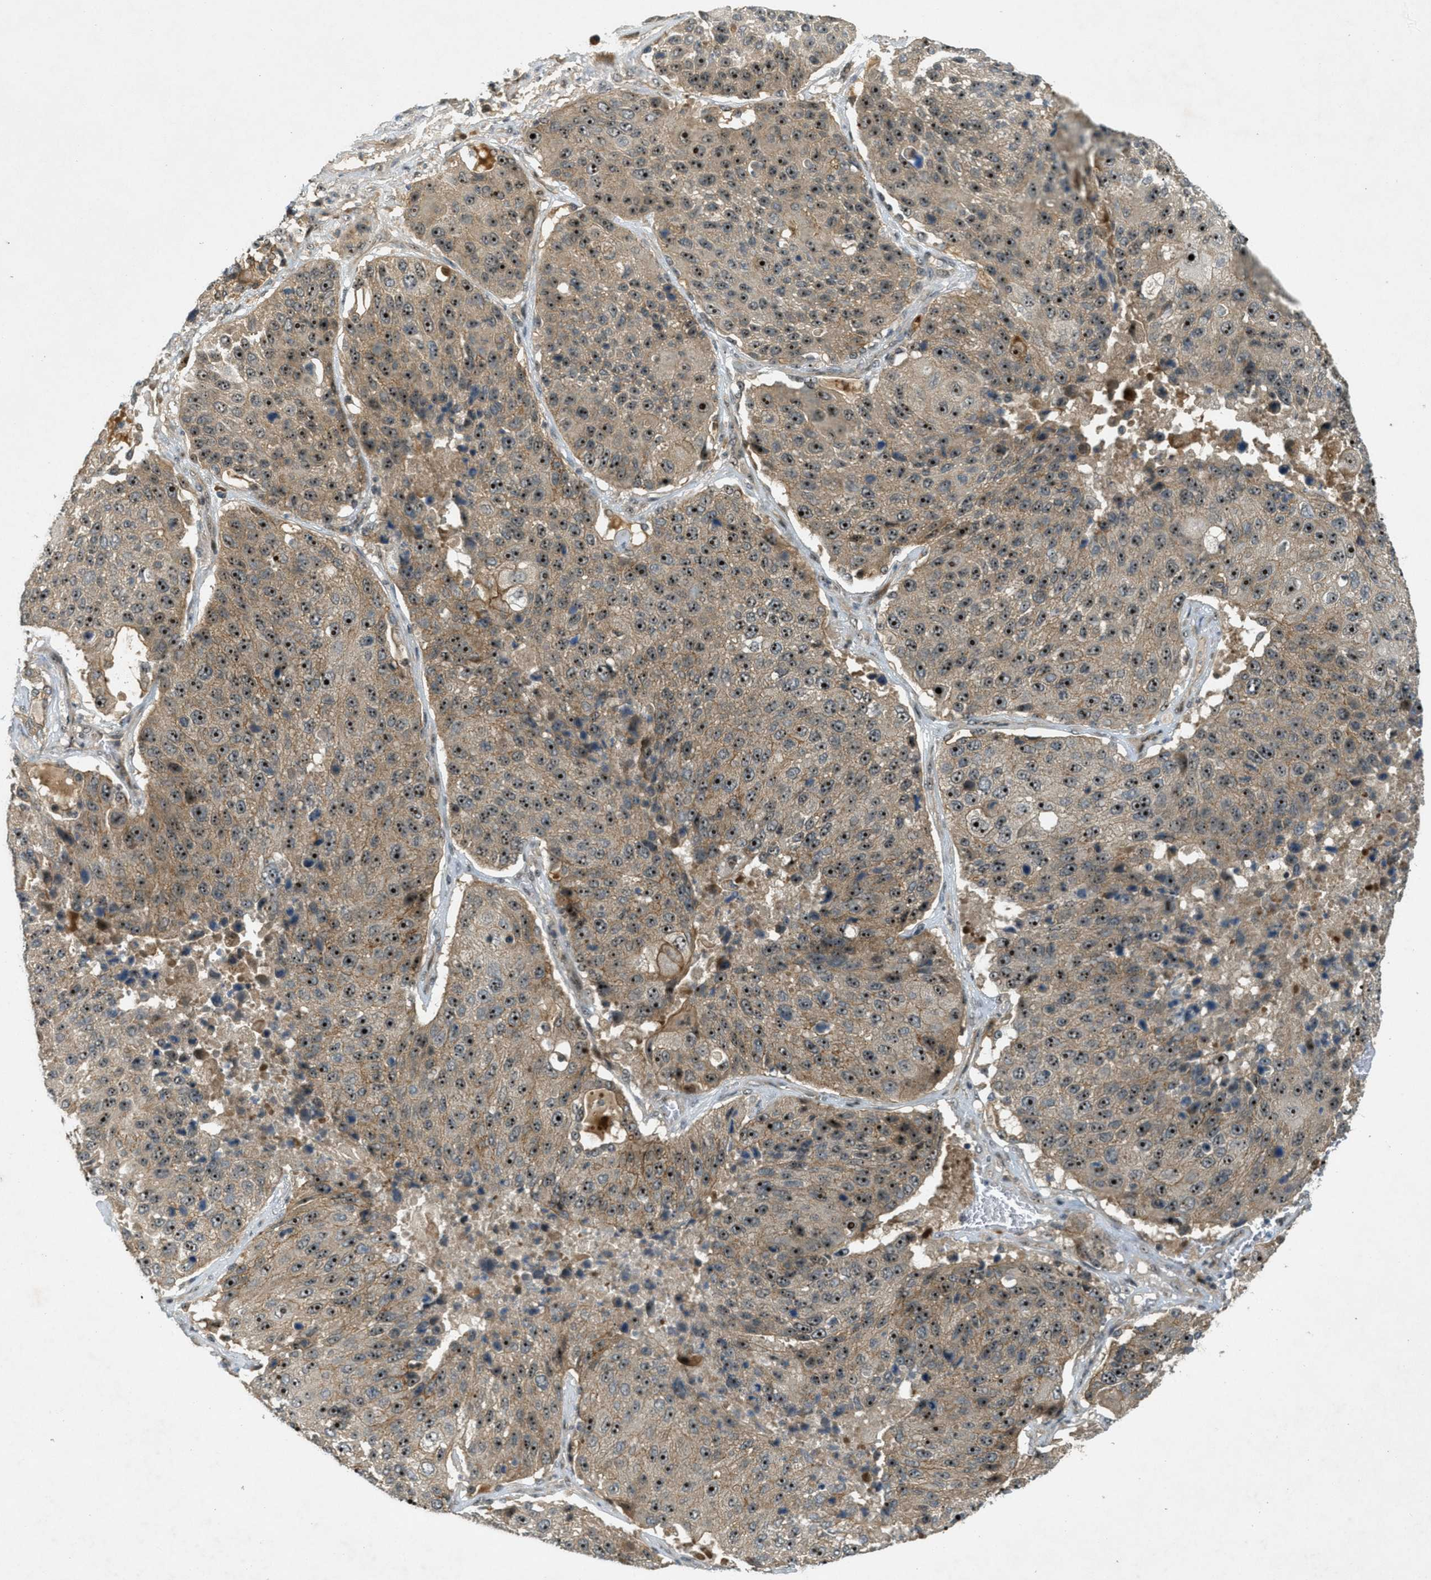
{"staining": {"intensity": "moderate", "quantity": ">75%", "location": "cytoplasmic/membranous,nuclear"}, "tissue": "lung cancer", "cell_type": "Tumor cells", "image_type": "cancer", "snomed": [{"axis": "morphology", "description": "Squamous cell carcinoma, NOS"}, {"axis": "topography", "description": "Lung"}], "caption": "Immunohistochemical staining of lung squamous cell carcinoma displays medium levels of moderate cytoplasmic/membranous and nuclear staining in about >75% of tumor cells. (Brightfield microscopy of DAB IHC at high magnification).", "gene": "STK11", "patient": {"sex": "male", "age": 61}}